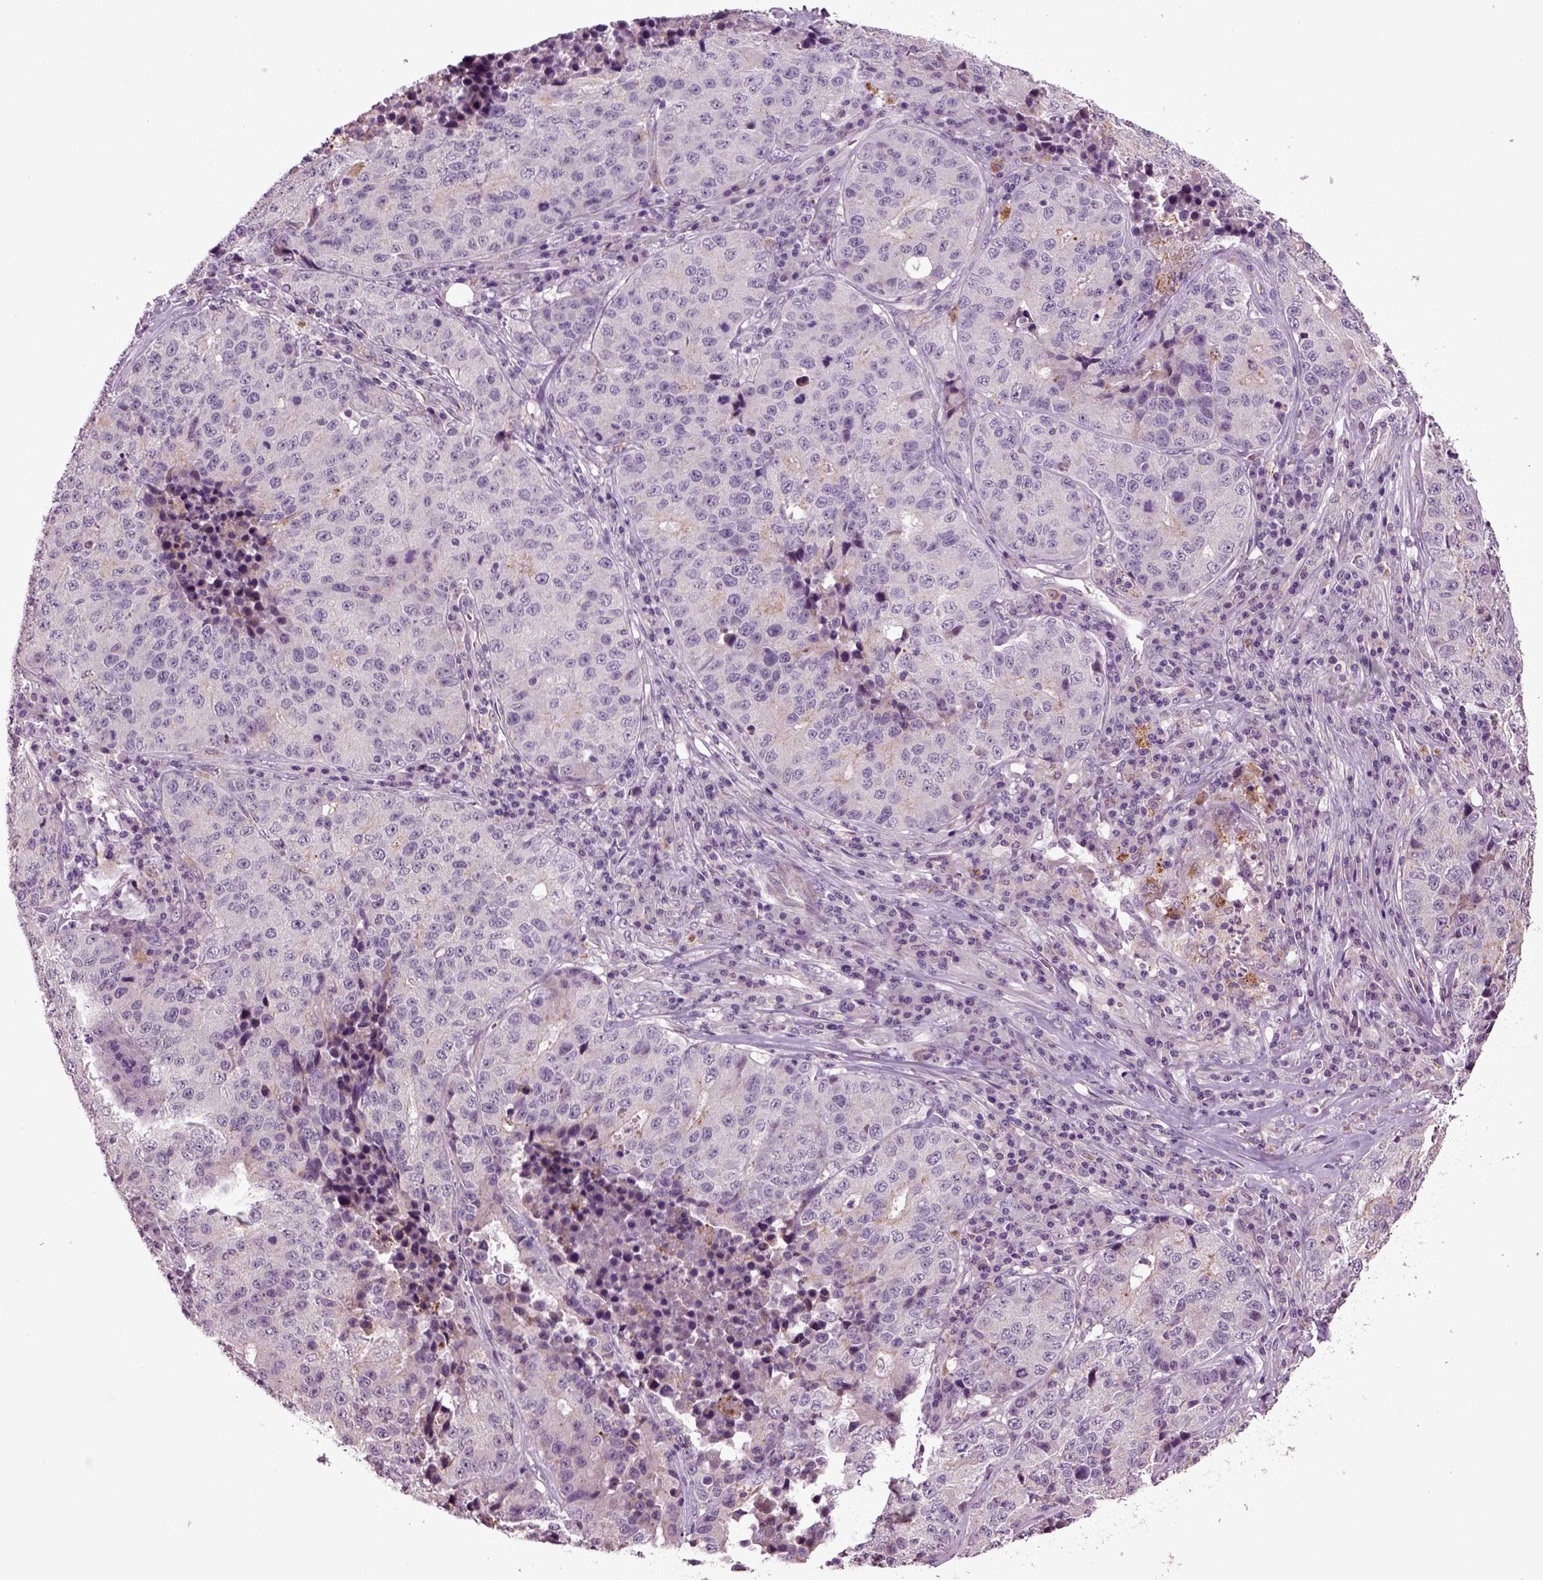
{"staining": {"intensity": "negative", "quantity": "none", "location": "none"}, "tissue": "stomach cancer", "cell_type": "Tumor cells", "image_type": "cancer", "snomed": [{"axis": "morphology", "description": "Adenocarcinoma, NOS"}, {"axis": "topography", "description": "Stomach"}], "caption": "Tumor cells show no significant protein expression in stomach adenocarcinoma.", "gene": "SLC17A6", "patient": {"sex": "male", "age": 71}}